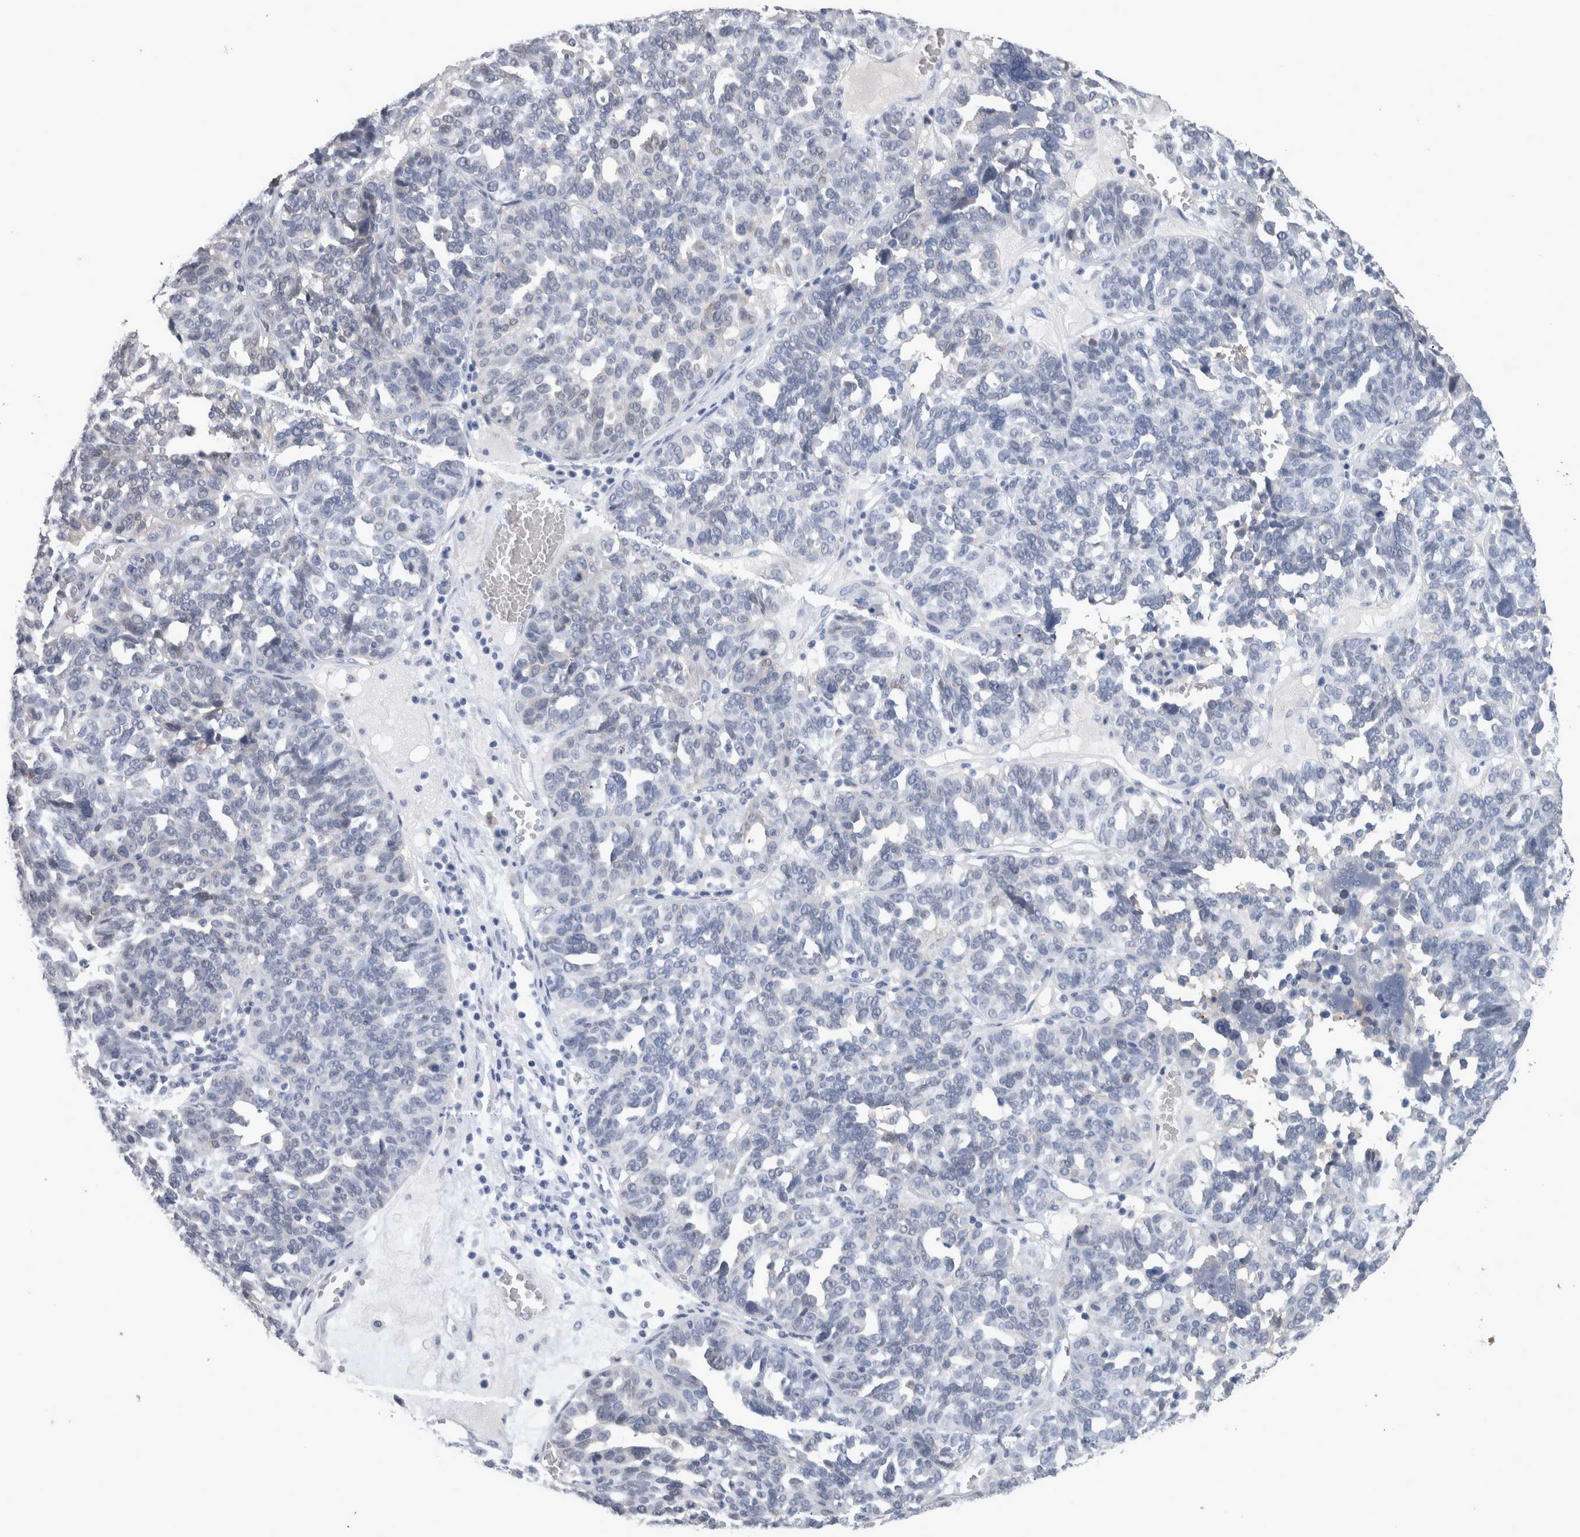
{"staining": {"intensity": "negative", "quantity": "none", "location": "none"}, "tissue": "ovarian cancer", "cell_type": "Tumor cells", "image_type": "cancer", "snomed": [{"axis": "morphology", "description": "Cystadenocarcinoma, serous, NOS"}, {"axis": "topography", "description": "Ovary"}], "caption": "This is an IHC image of ovarian serous cystadenocarcinoma. There is no staining in tumor cells.", "gene": "CA8", "patient": {"sex": "female", "age": 59}}